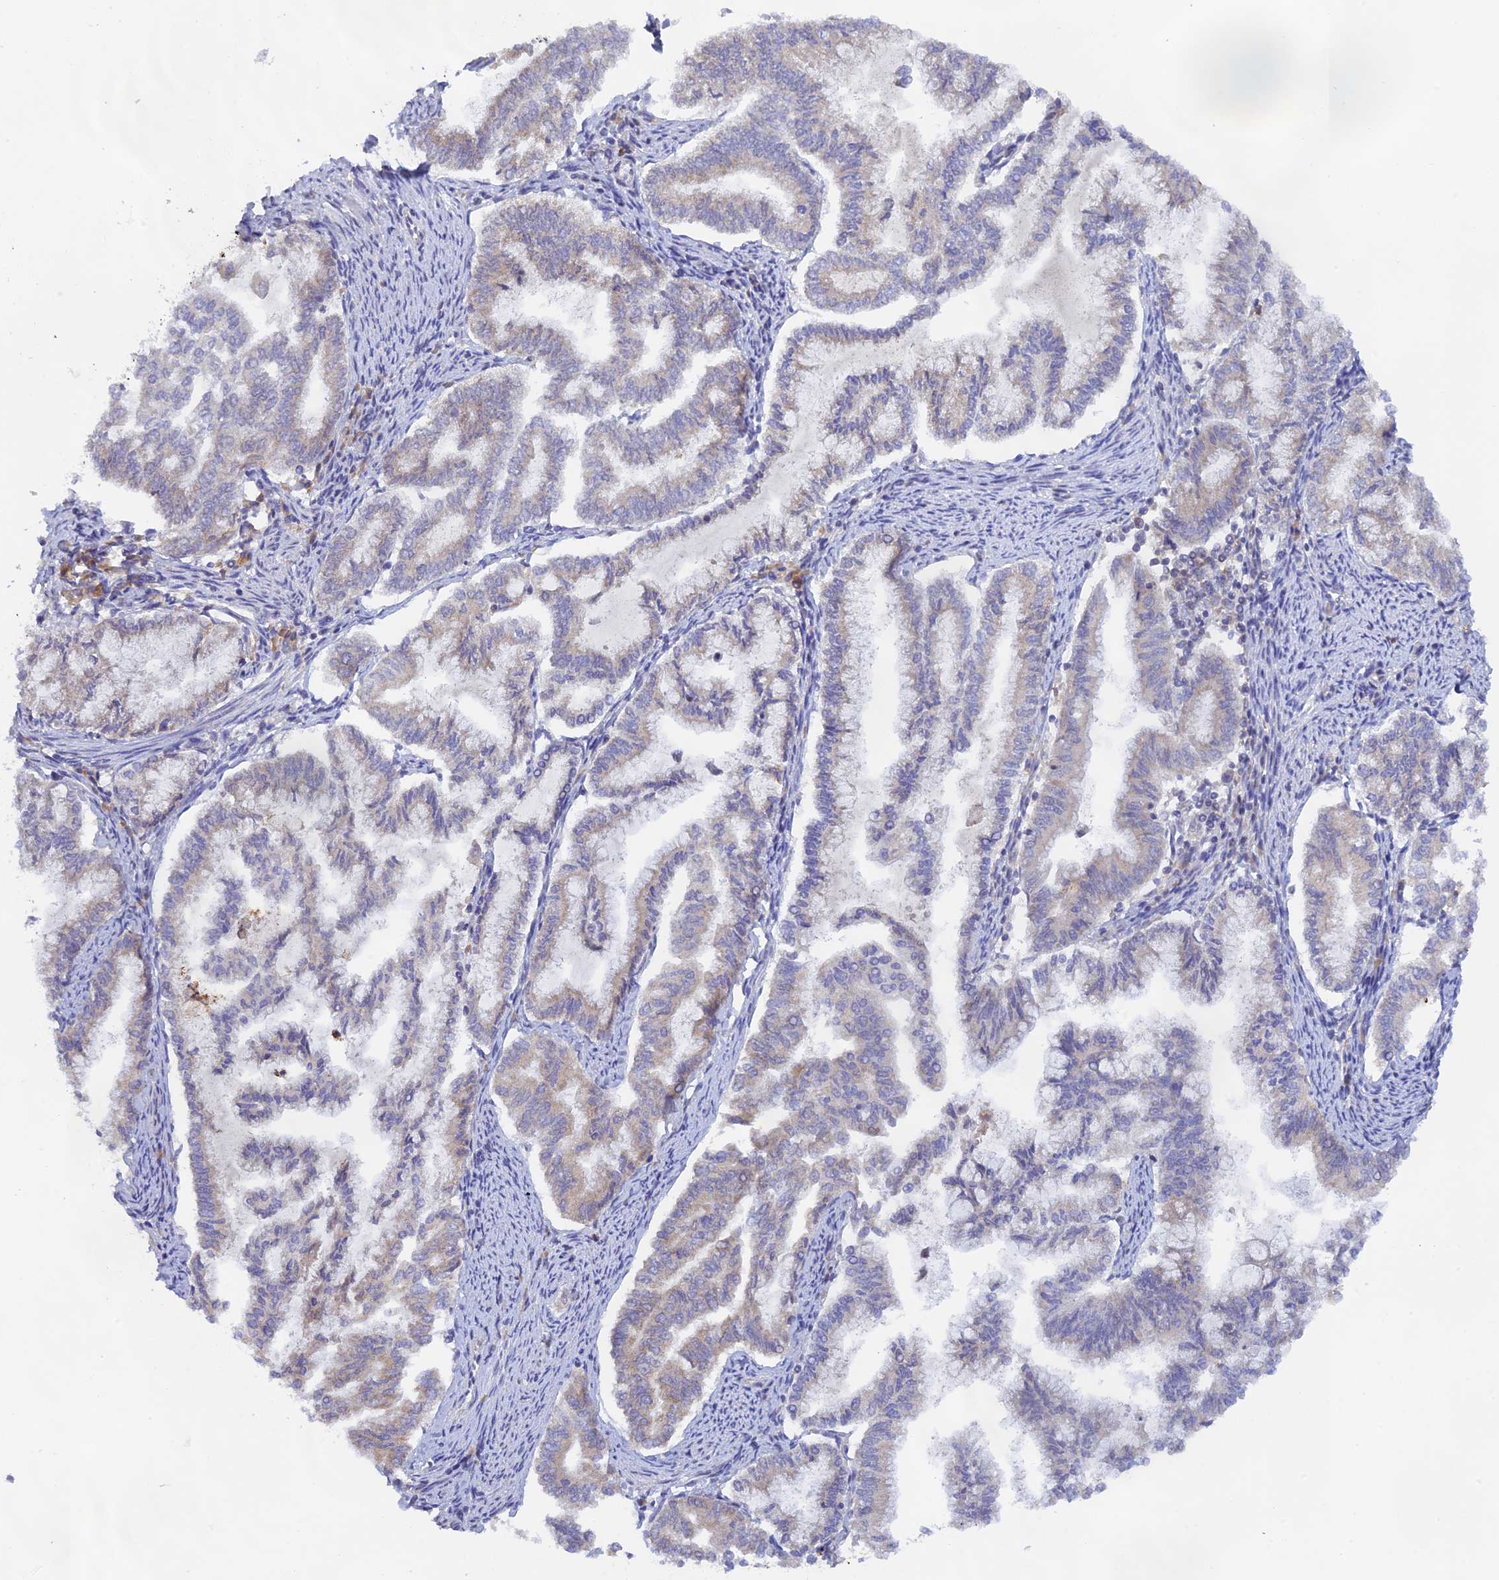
{"staining": {"intensity": "negative", "quantity": "none", "location": "none"}, "tissue": "endometrial cancer", "cell_type": "Tumor cells", "image_type": "cancer", "snomed": [{"axis": "morphology", "description": "Adenocarcinoma, NOS"}, {"axis": "topography", "description": "Endometrium"}], "caption": "Photomicrograph shows no significant protein expression in tumor cells of endometrial cancer (adenocarcinoma). (DAB (3,3'-diaminobenzidine) immunohistochemistry (IHC), high magnification).", "gene": "PEX16", "patient": {"sex": "female", "age": 79}}